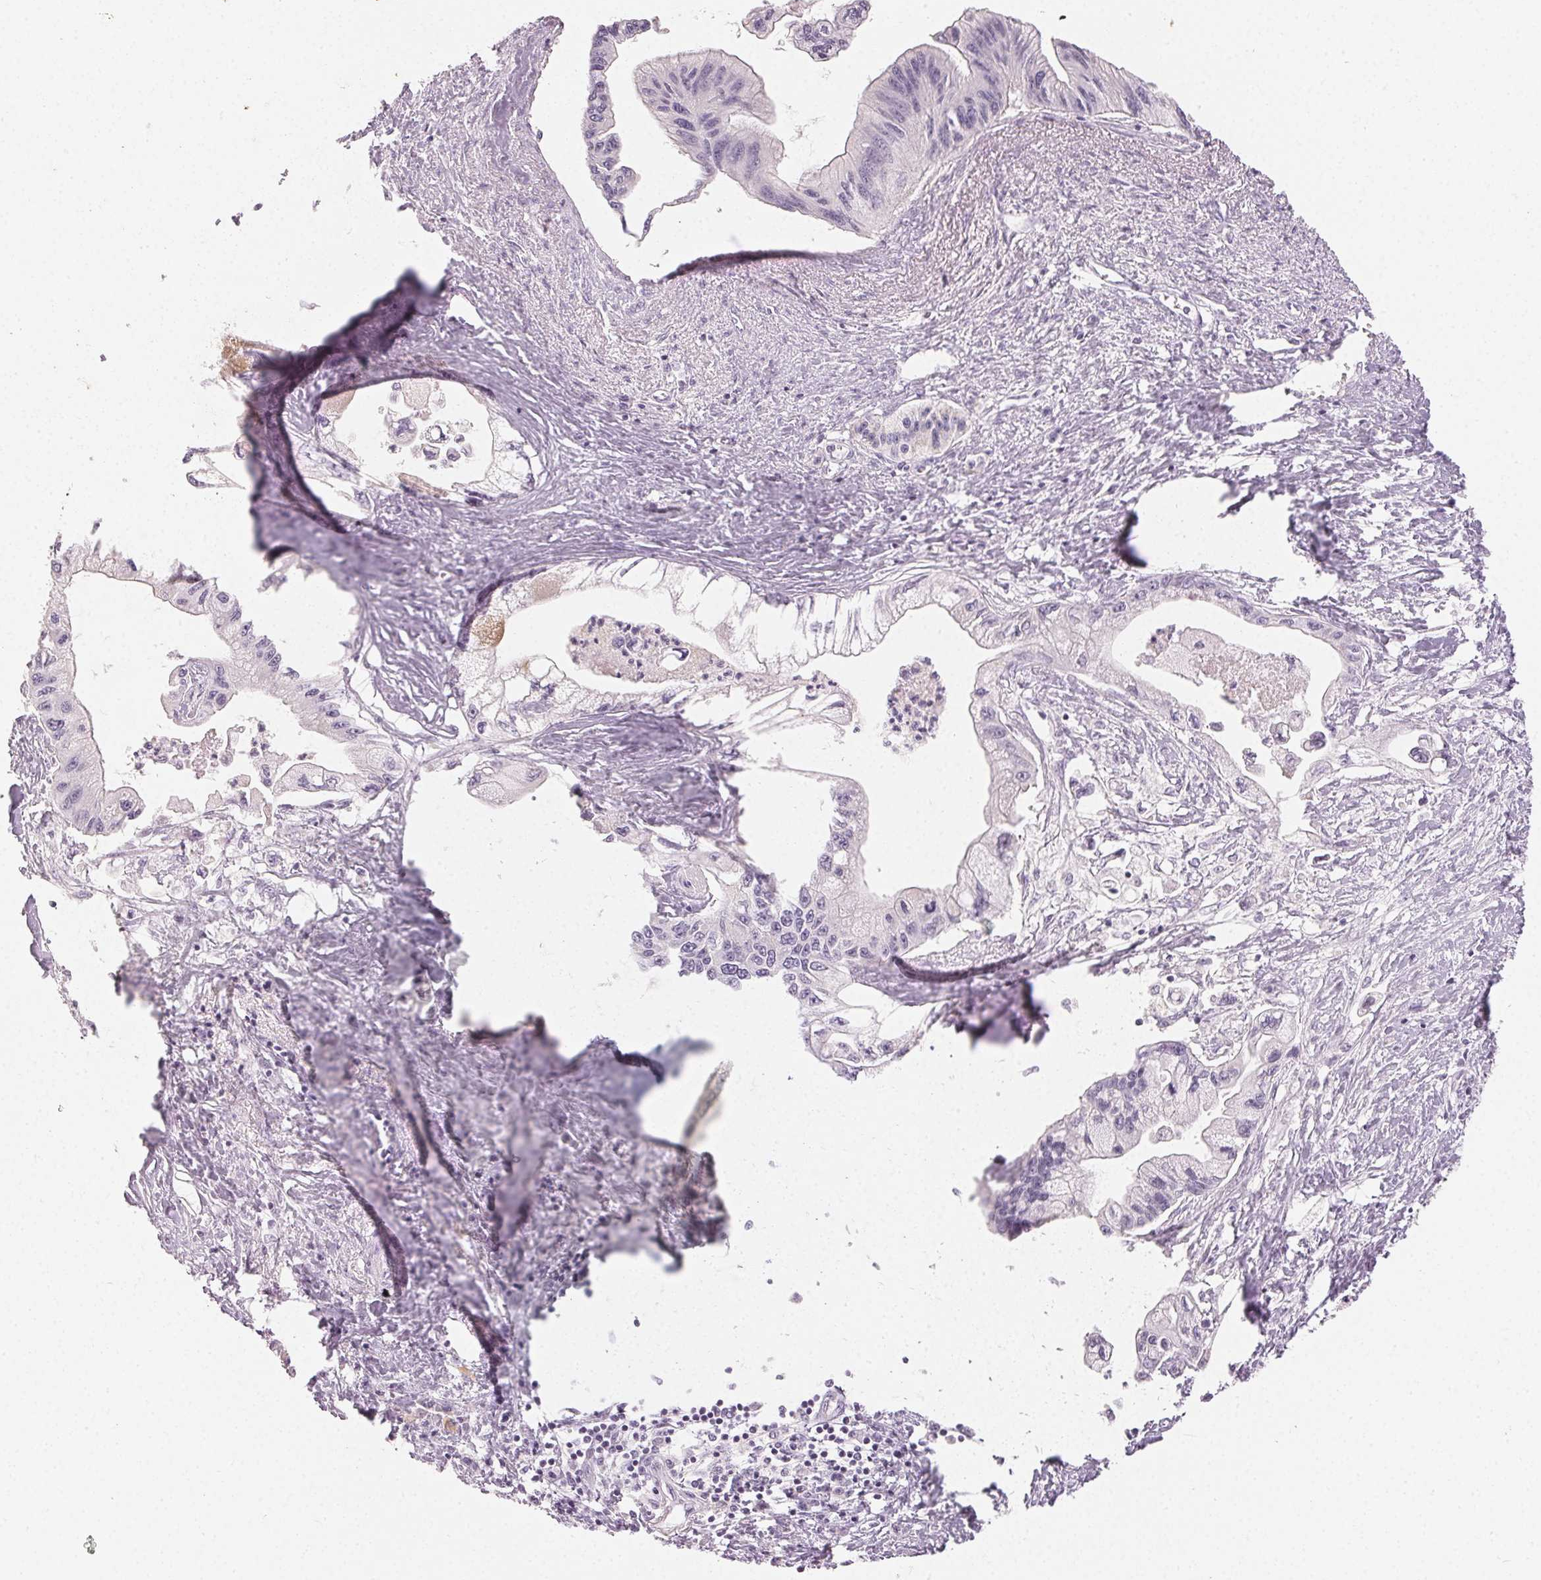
{"staining": {"intensity": "negative", "quantity": "none", "location": "none"}, "tissue": "pancreatic cancer", "cell_type": "Tumor cells", "image_type": "cancer", "snomed": [{"axis": "morphology", "description": "Adenocarcinoma, NOS"}, {"axis": "topography", "description": "Pancreas"}], "caption": "IHC of human pancreatic adenocarcinoma exhibits no staining in tumor cells.", "gene": "LVRN", "patient": {"sex": "male", "age": 61}}